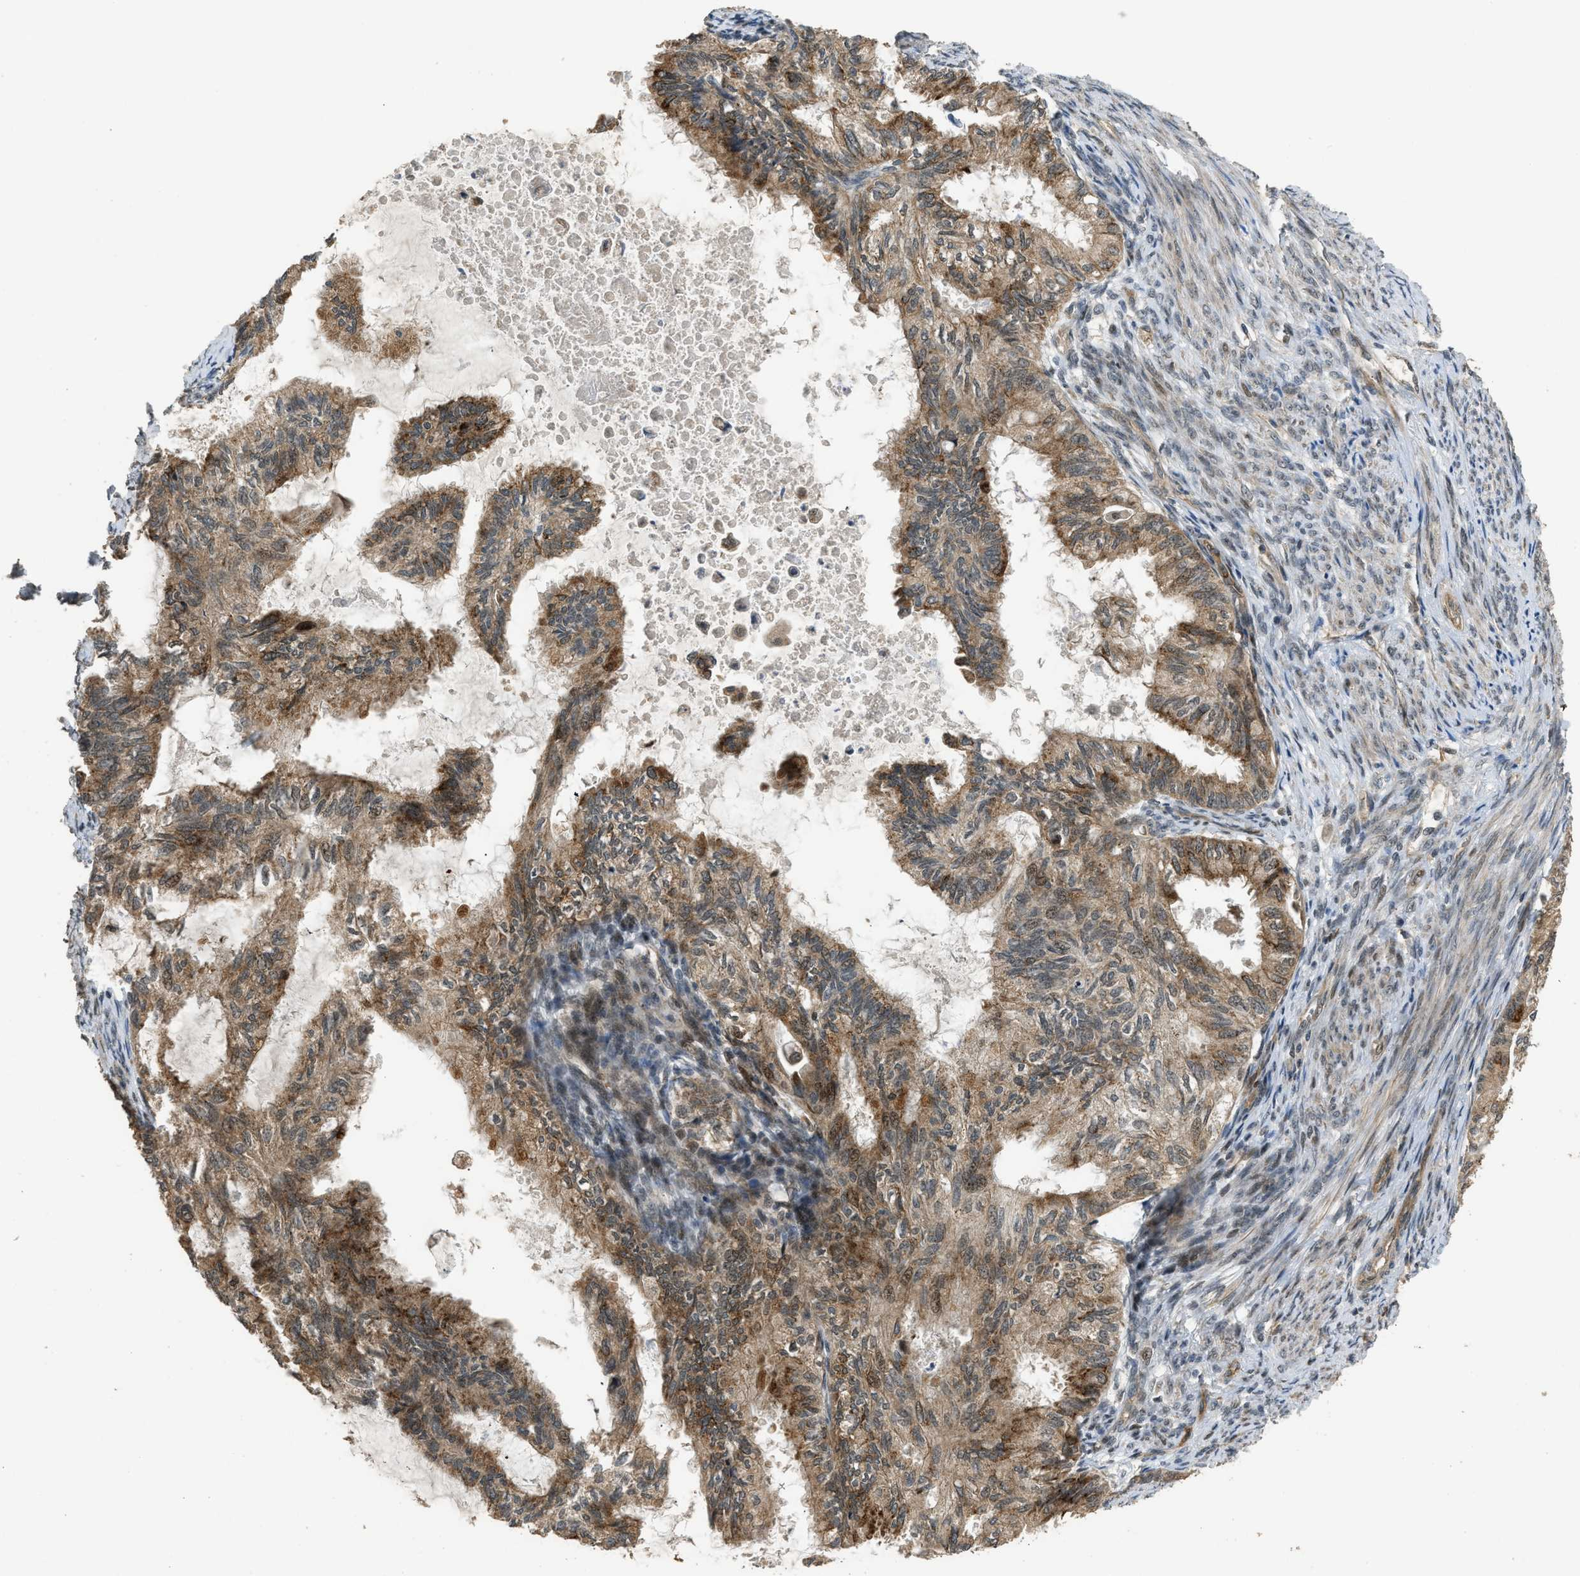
{"staining": {"intensity": "moderate", "quantity": ">75%", "location": "cytoplasmic/membranous"}, "tissue": "cervical cancer", "cell_type": "Tumor cells", "image_type": "cancer", "snomed": [{"axis": "morphology", "description": "Normal tissue, NOS"}, {"axis": "morphology", "description": "Adenocarcinoma, NOS"}, {"axis": "topography", "description": "Cervix"}, {"axis": "topography", "description": "Endometrium"}], "caption": "There is medium levels of moderate cytoplasmic/membranous positivity in tumor cells of cervical adenocarcinoma, as demonstrated by immunohistochemical staining (brown color).", "gene": "GET1", "patient": {"sex": "female", "age": 86}}